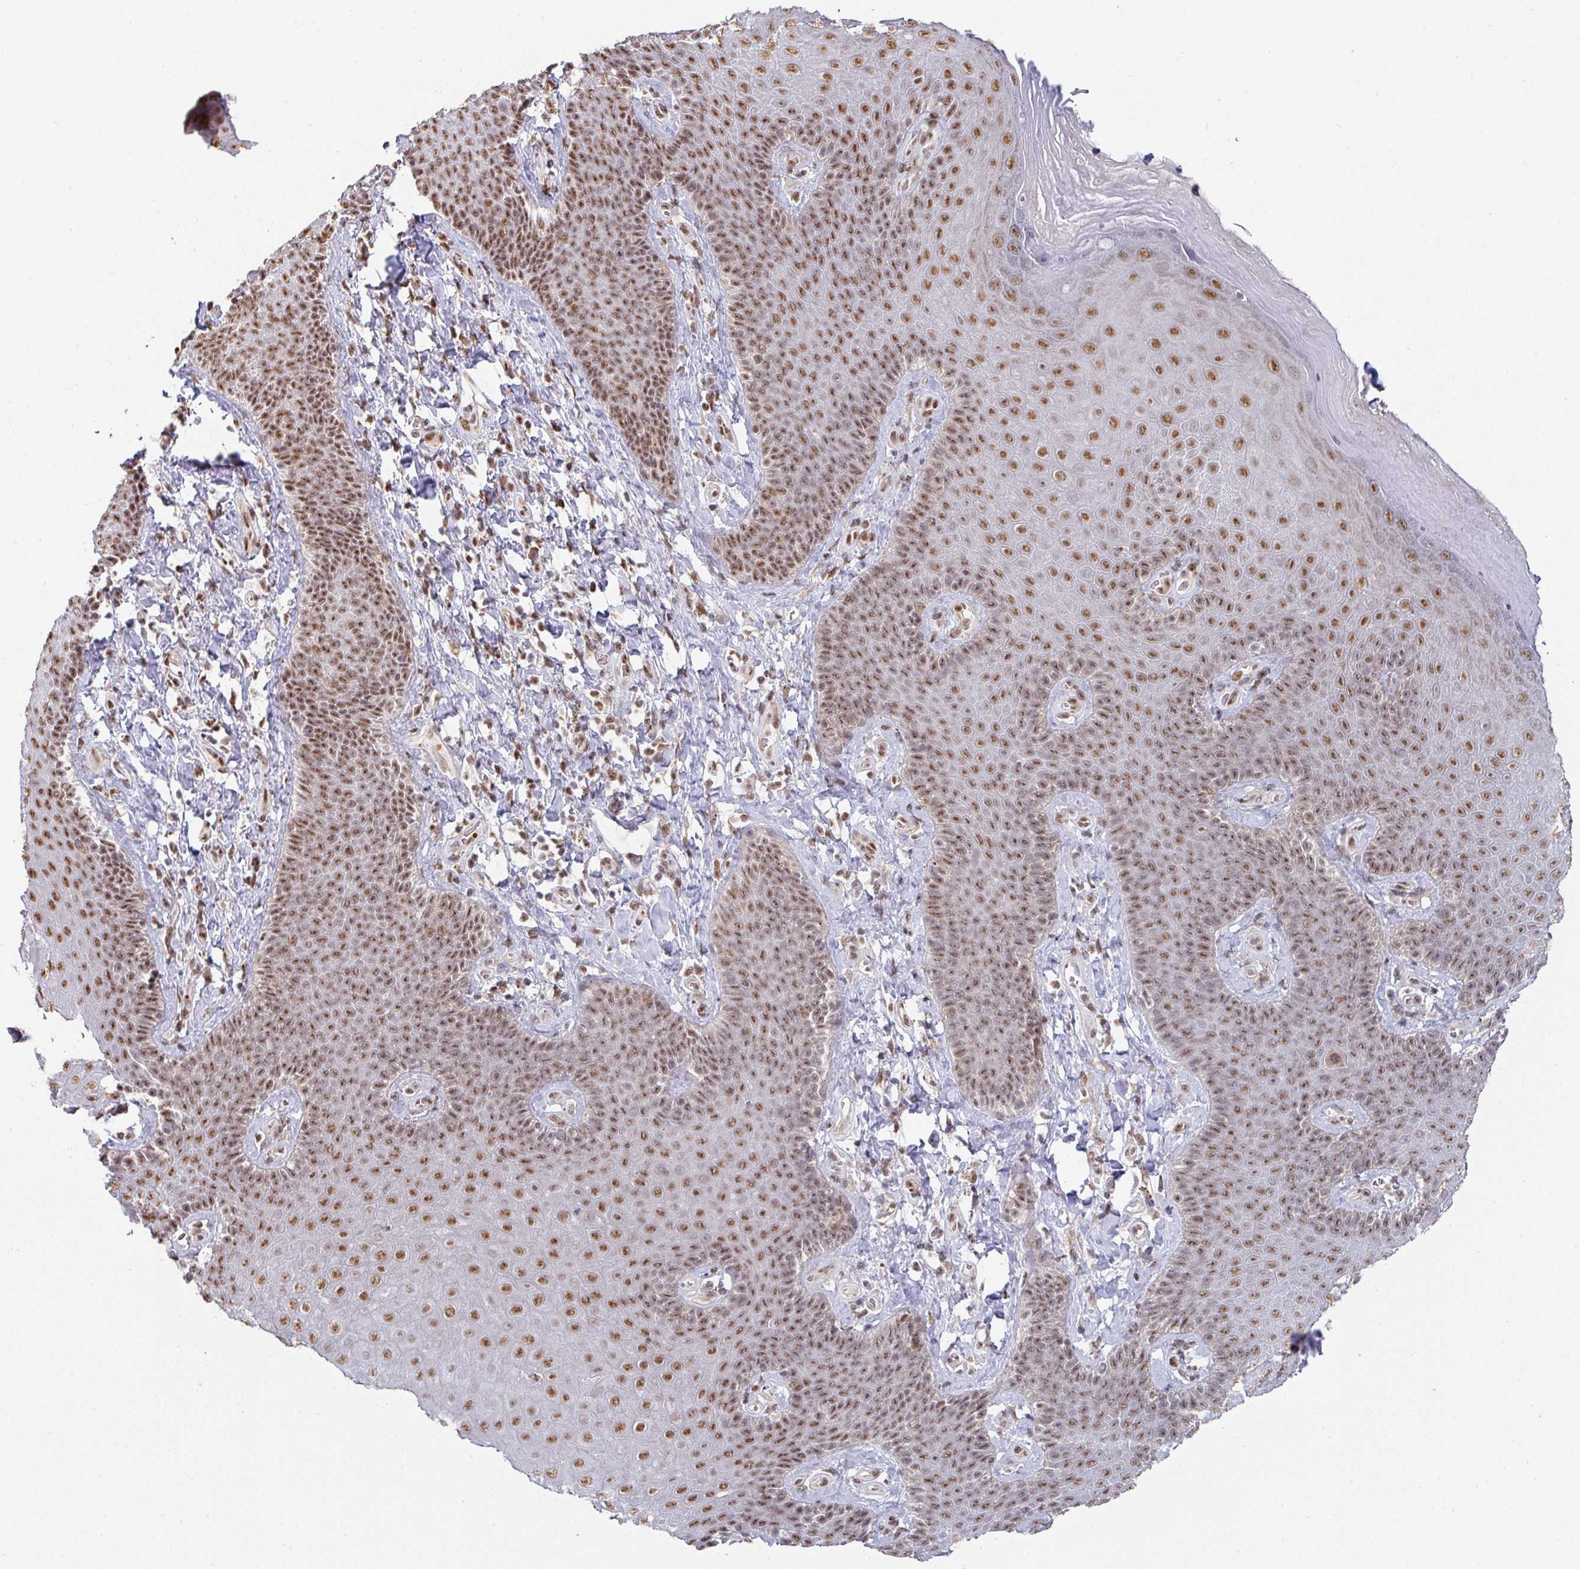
{"staining": {"intensity": "moderate", "quantity": ">75%", "location": "nuclear"}, "tissue": "skin", "cell_type": "Epidermal cells", "image_type": "normal", "snomed": [{"axis": "morphology", "description": "Normal tissue, NOS"}, {"axis": "topography", "description": "Anal"}, {"axis": "topography", "description": "Peripheral nerve tissue"}], "caption": "Moderate nuclear protein expression is identified in about >75% of epidermal cells in skin. (Stains: DAB in brown, nuclei in blue, Microscopy: brightfield microscopy at high magnification).", "gene": "TMED5", "patient": {"sex": "male", "age": 53}}